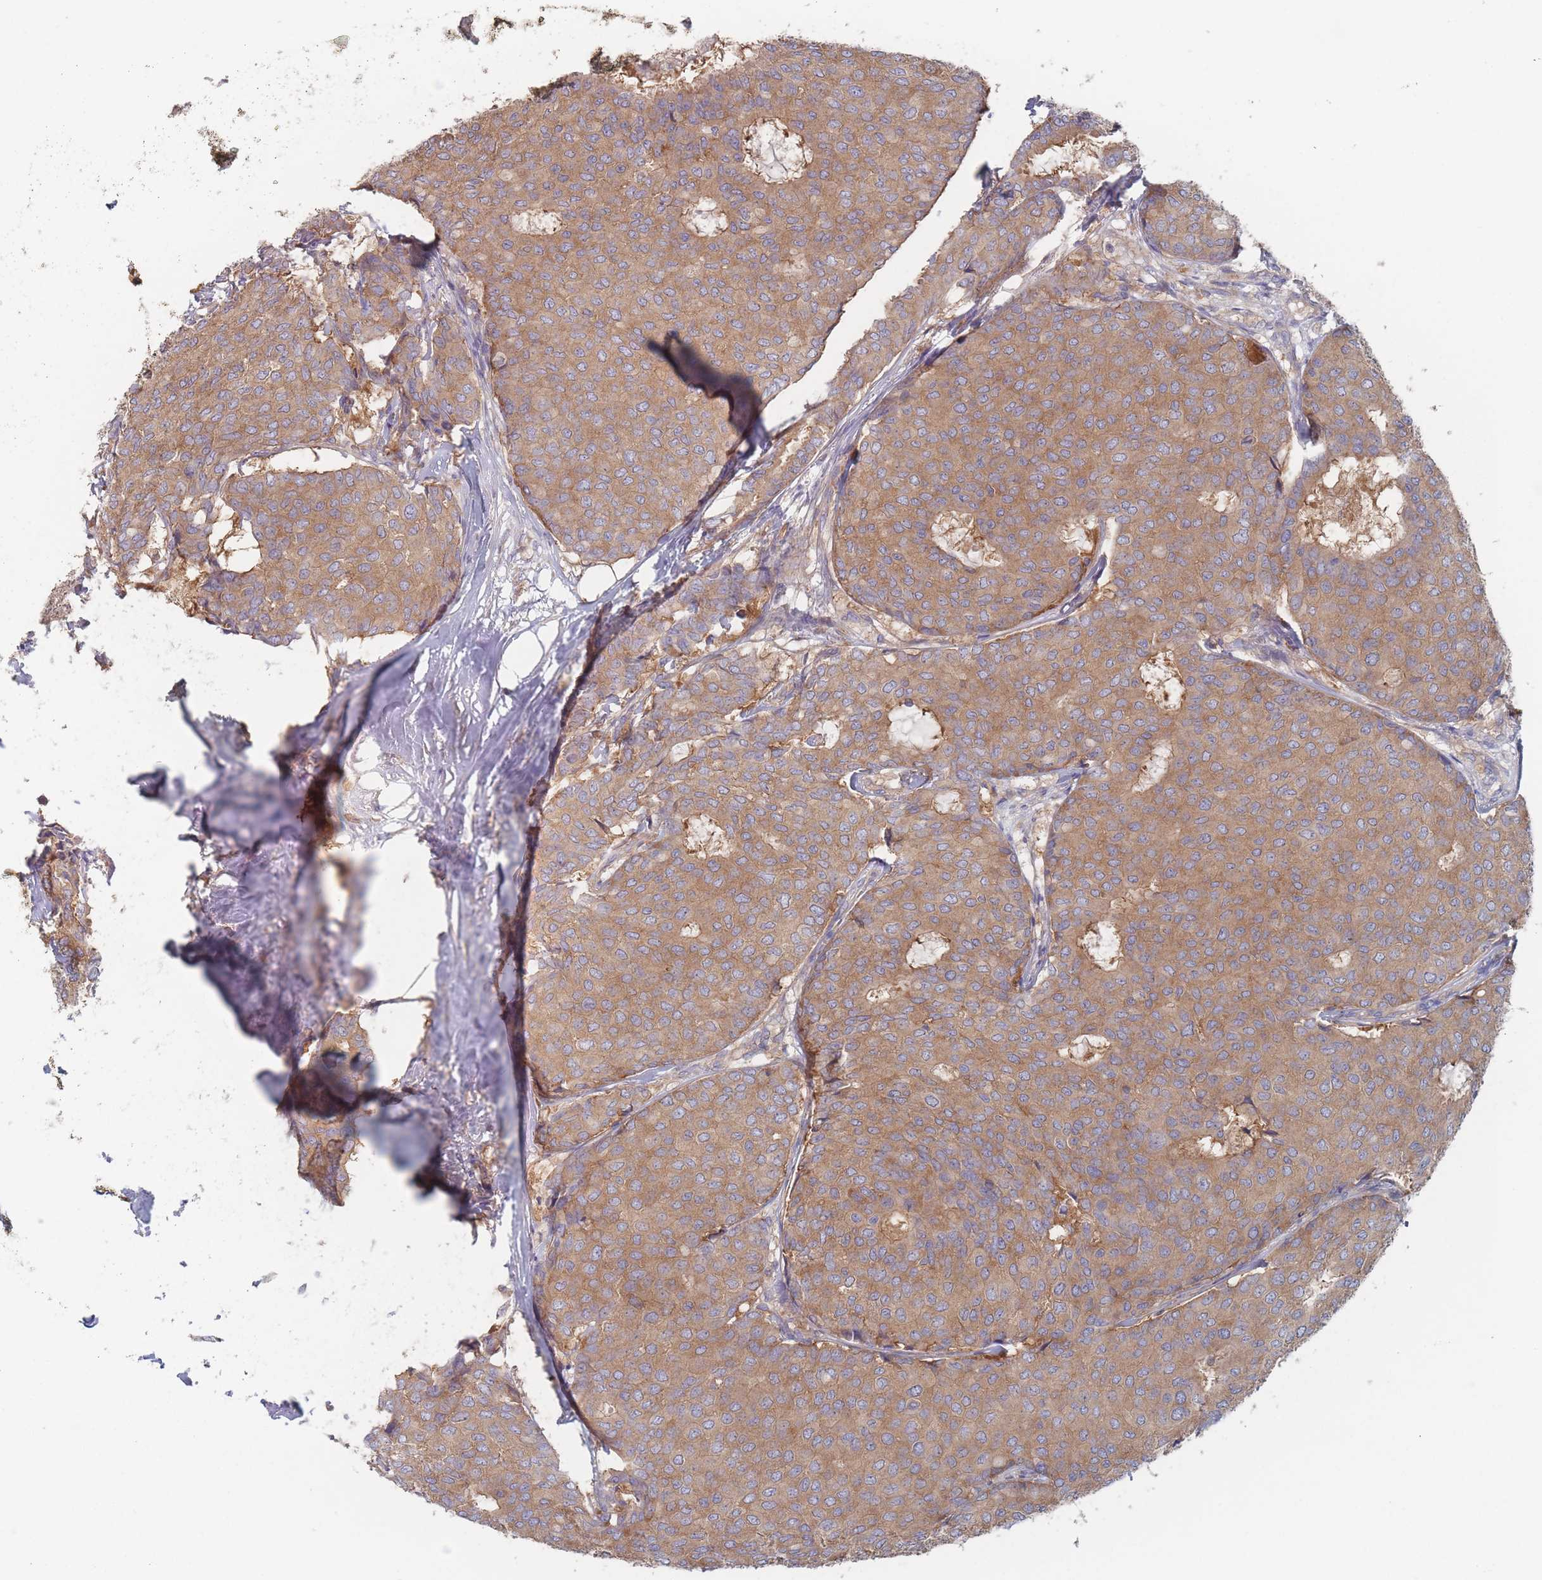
{"staining": {"intensity": "moderate", "quantity": ">75%", "location": "cytoplasmic/membranous"}, "tissue": "breast cancer", "cell_type": "Tumor cells", "image_type": "cancer", "snomed": [{"axis": "morphology", "description": "Duct carcinoma"}, {"axis": "topography", "description": "Breast"}], "caption": "Immunohistochemistry staining of breast invasive ductal carcinoma, which exhibits medium levels of moderate cytoplasmic/membranous staining in about >75% of tumor cells indicating moderate cytoplasmic/membranous protein positivity. The staining was performed using DAB (3,3'-diaminobenzidine) (brown) for protein detection and nuclei were counterstained in hematoxylin (blue).", "gene": "EFCC1", "patient": {"sex": "female", "age": 75}}